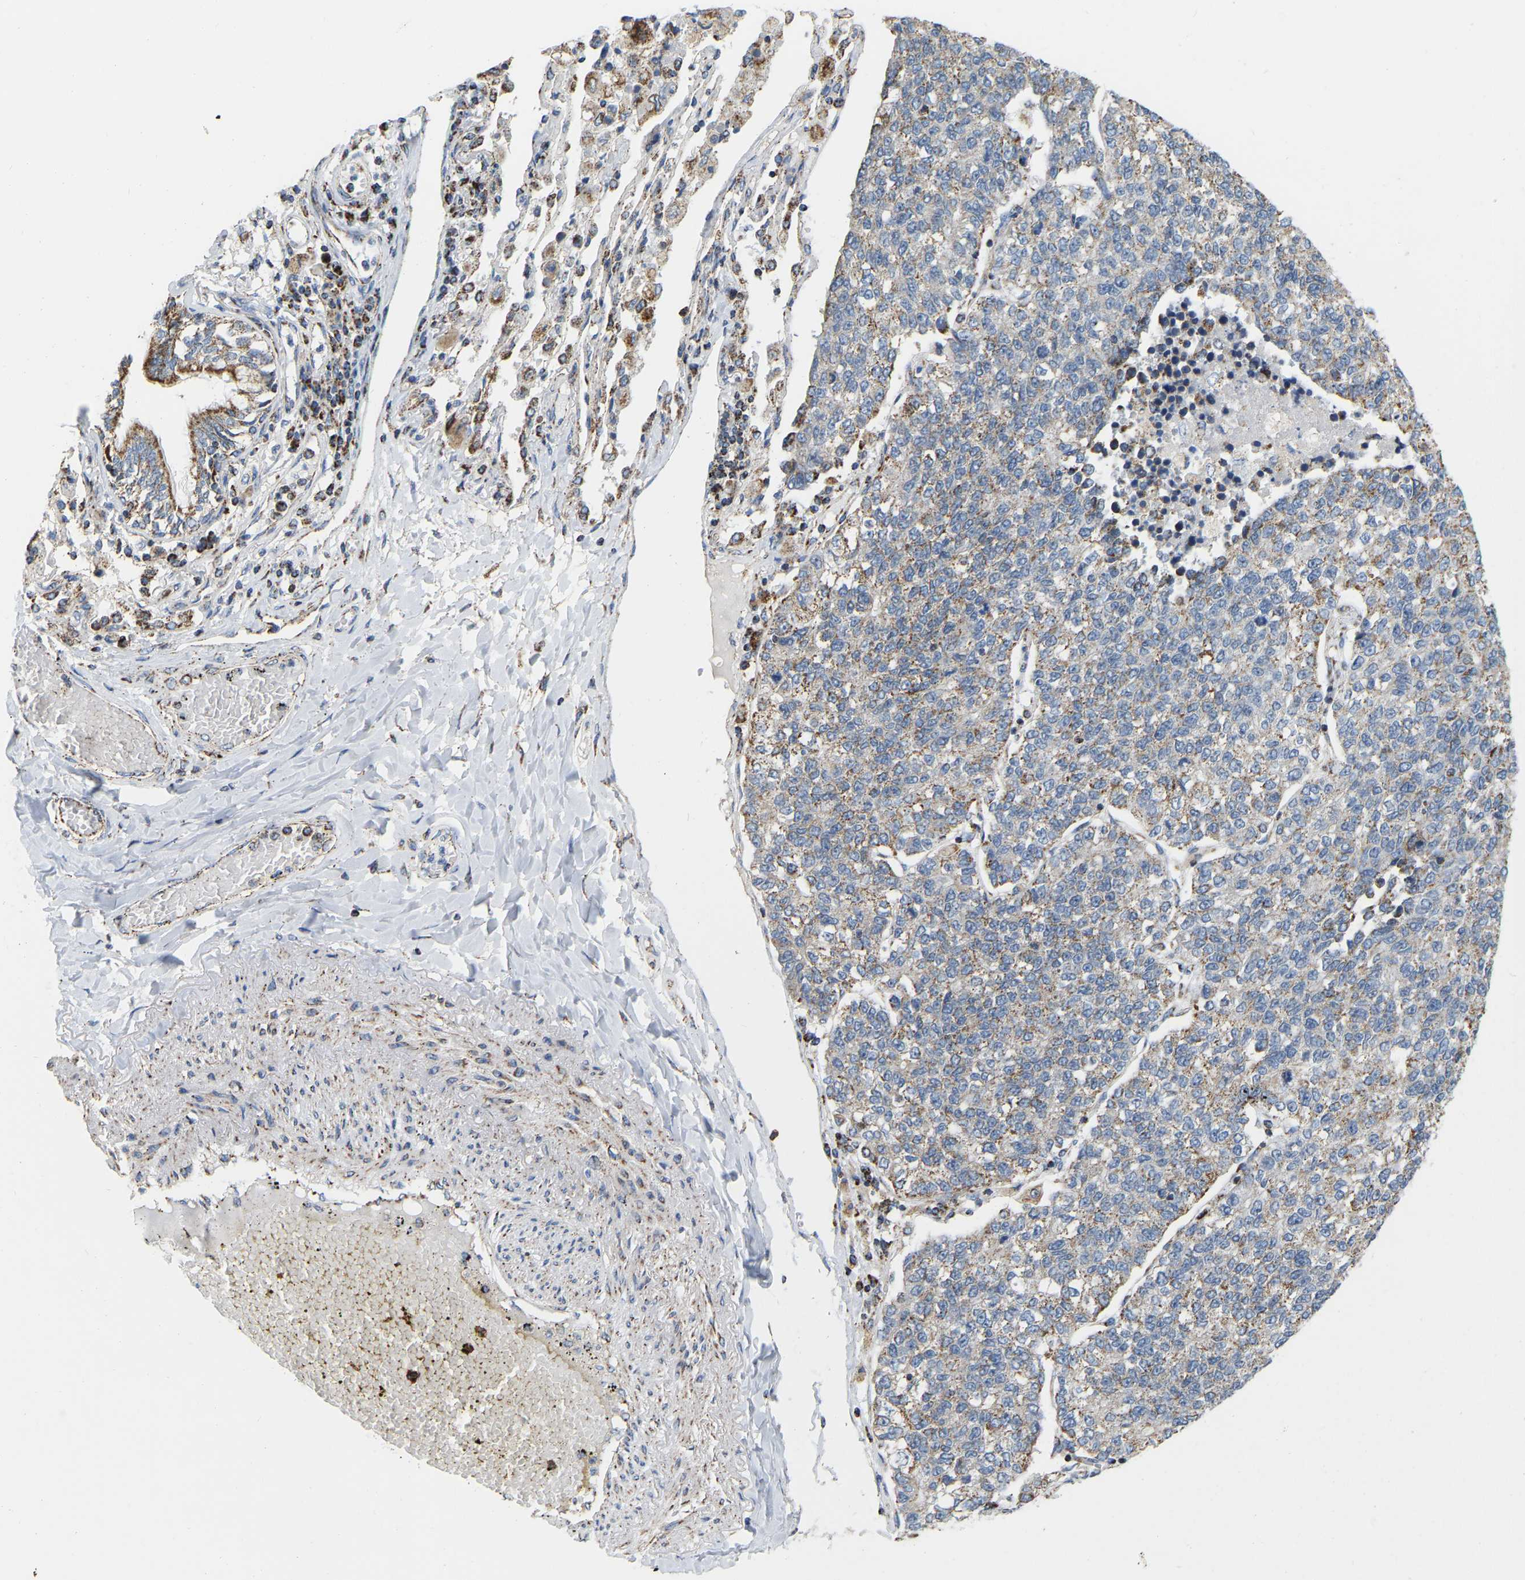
{"staining": {"intensity": "weak", "quantity": ">75%", "location": "cytoplasmic/membranous"}, "tissue": "lung cancer", "cell_type": "Tumor cells", "image_type": "cancer", "snomed": [{"axis": "morphology", "description": "Adenocarcinoma, NOS"}, {"axis": "topography", "description": "Lung"}], "caption": "Protein expression analysis of lung cancer shows weak cytoplasmic/membranous positivity in about >75% of tumor cells.", "gene": "CBLB", "patient": {"sex": "male", "age": 49}}